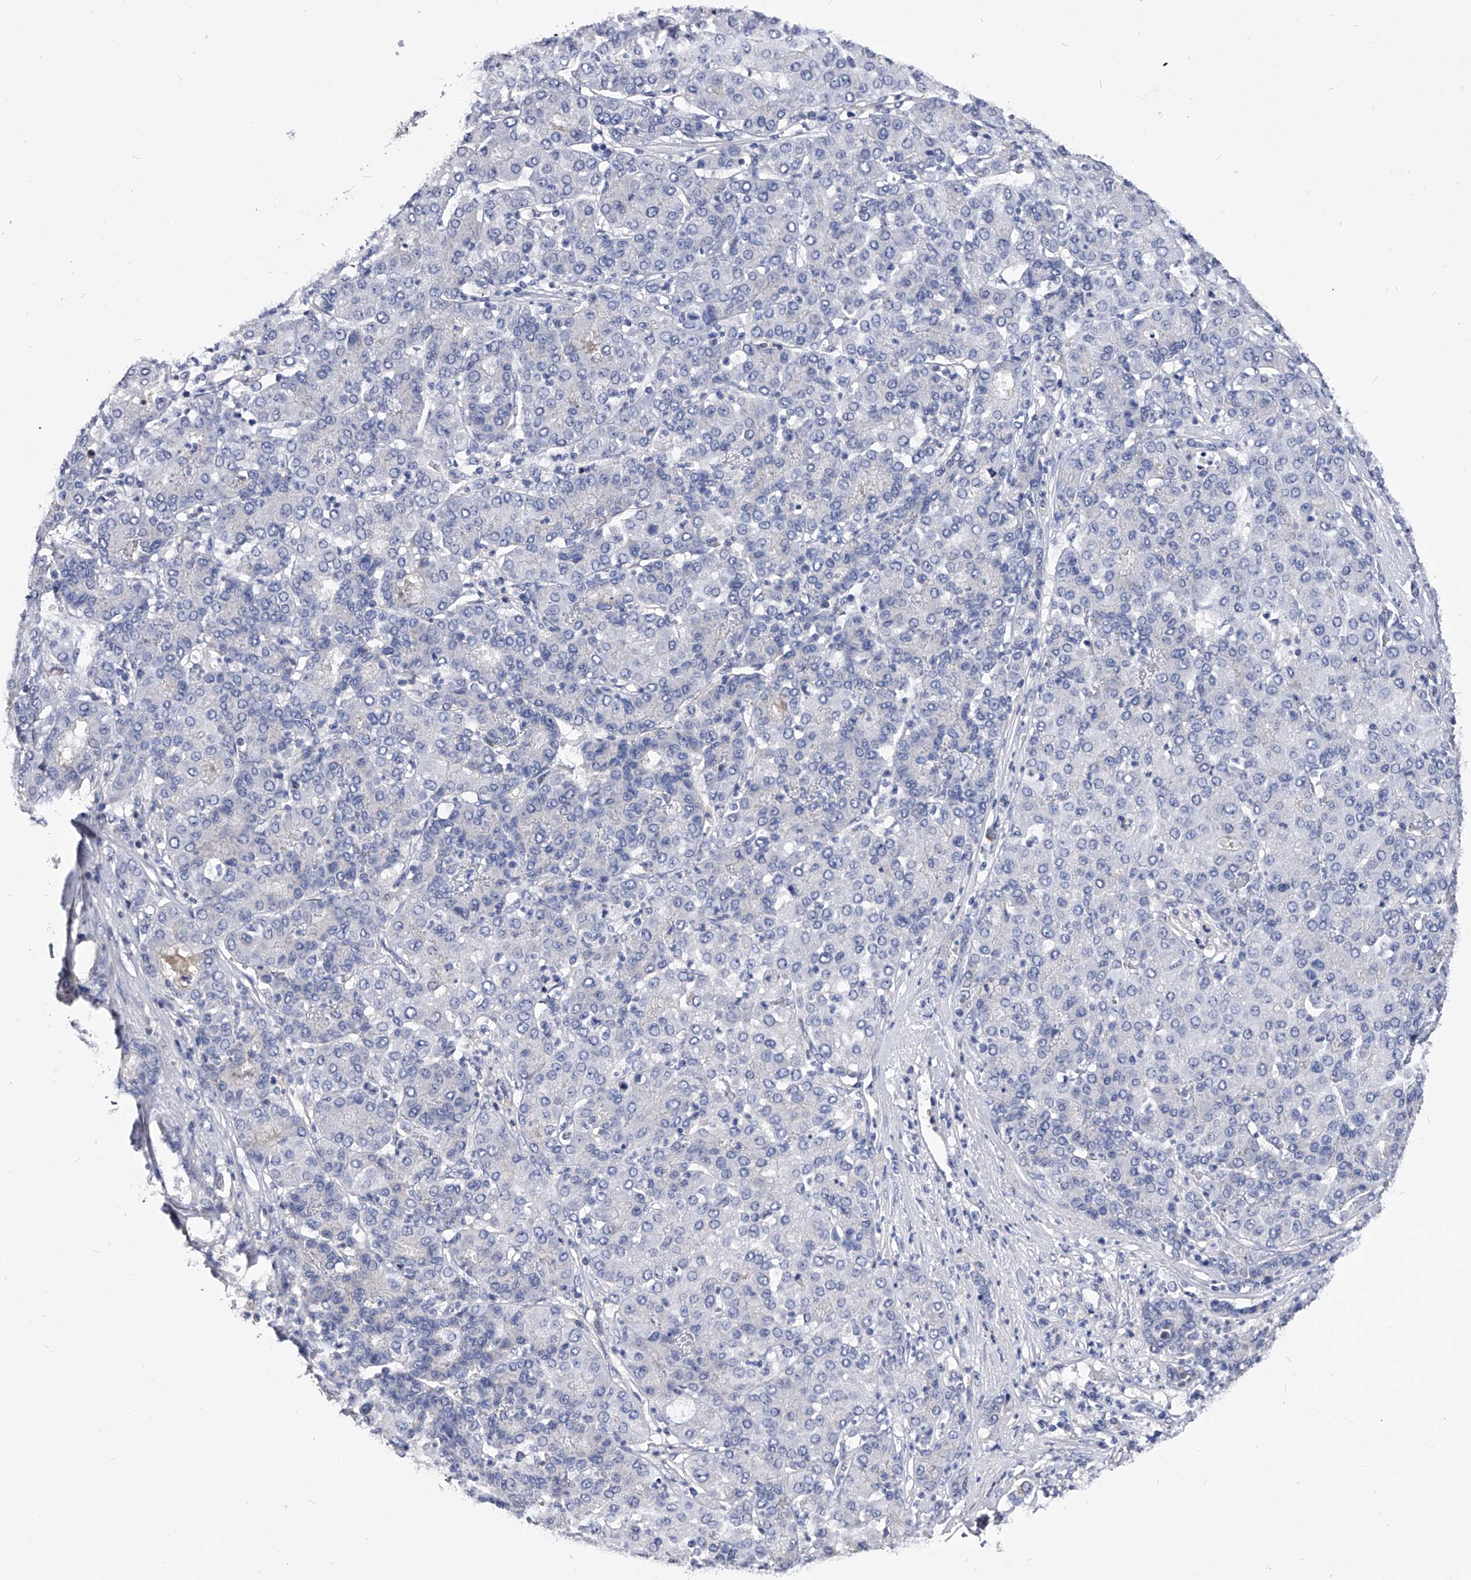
{"staining": {"intensity": "negative", "quantity": "none", "location": "none"}, "tissue": "liver cancer", "cell_type": "Tumor cells", "image_type": "cancer", "snomed": [{"axis": "morphology", "description": "Carcinoma, Hepatocellular, NOS"}, {"axis": "topography", "description": "Liver"}], "caption": "Protein analysis of liver cancer exhibits no significant staining in tumor cells.", "gene": "EFCAB7", "patient": {"sex": "male", "age": 65}}